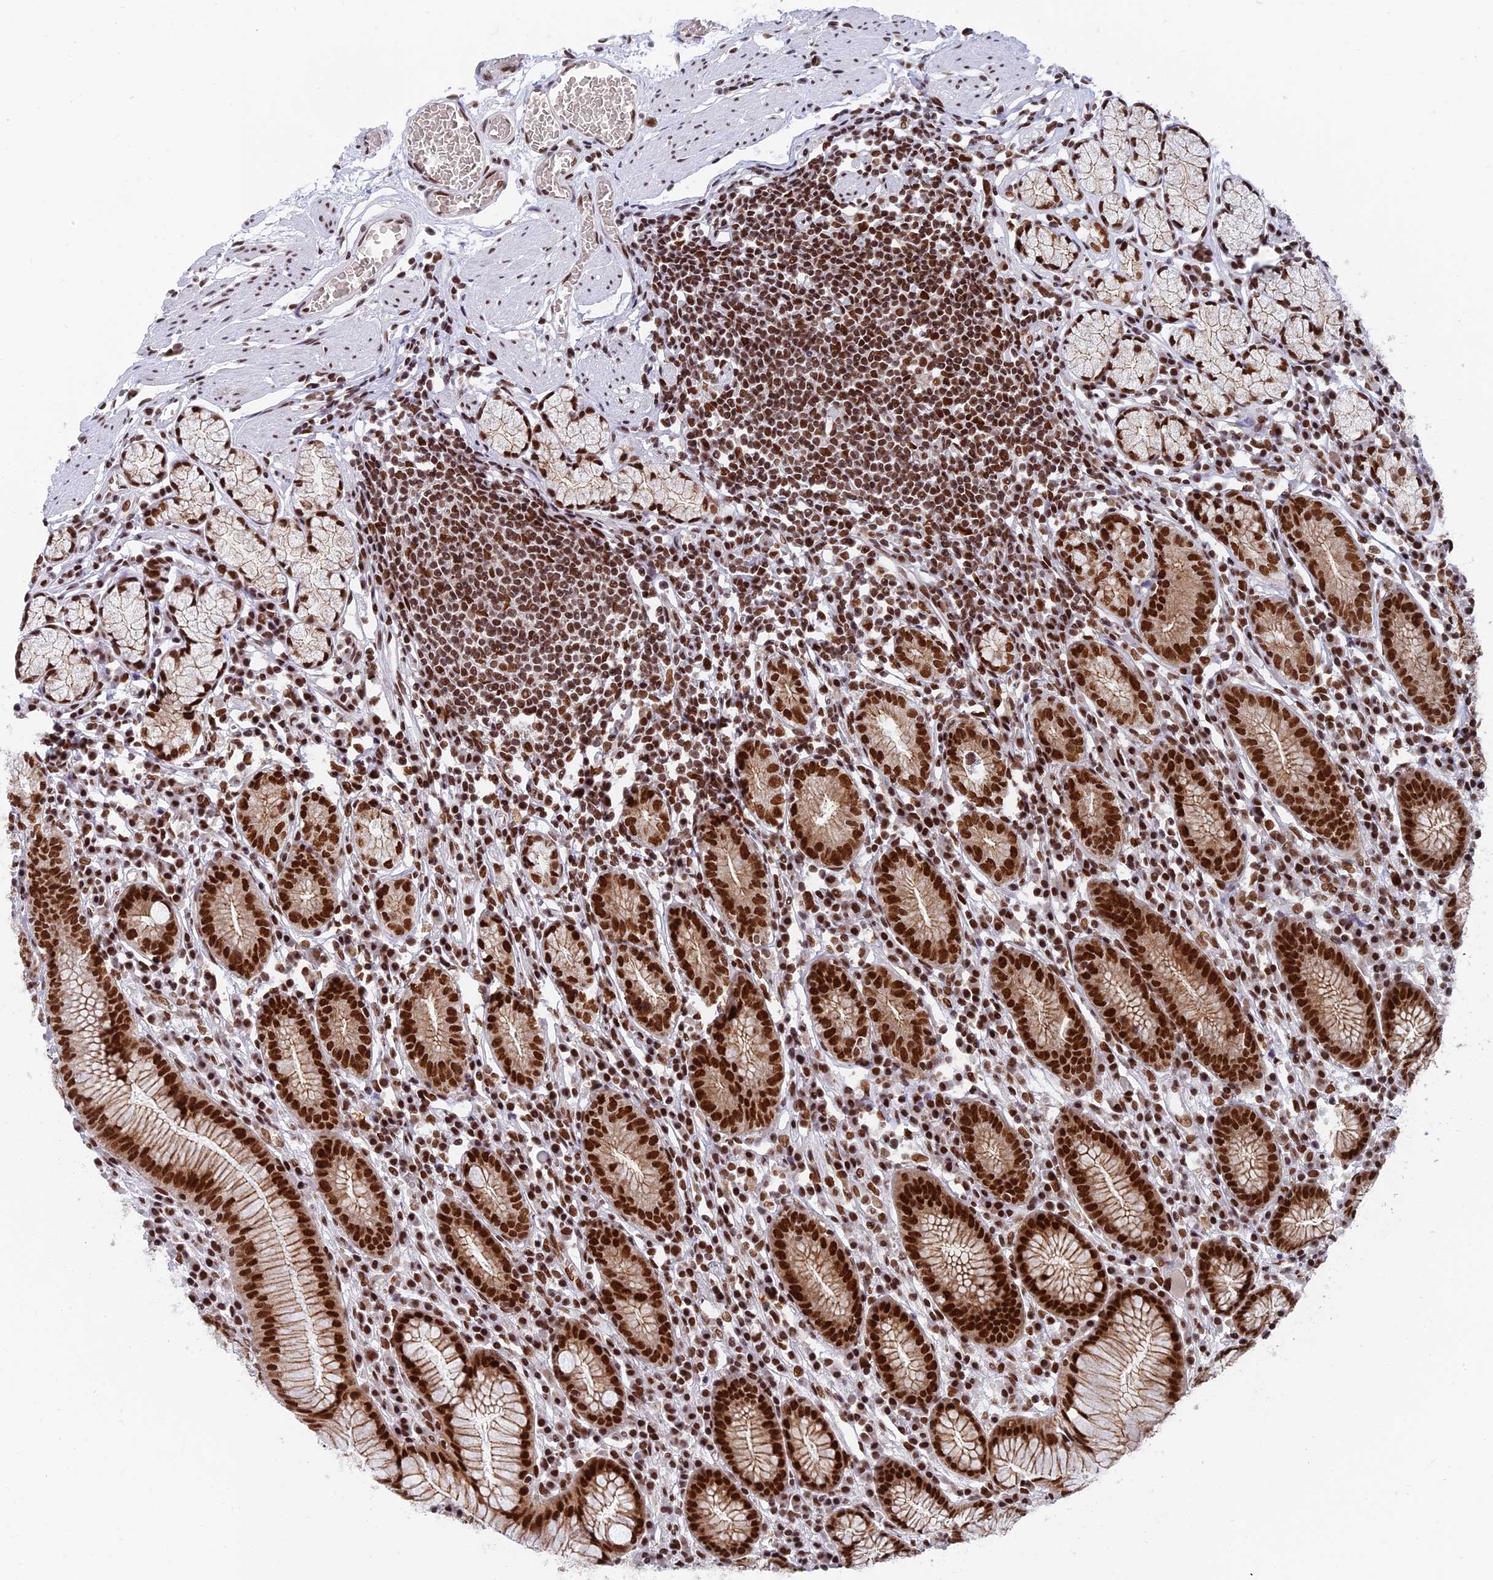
{"staining": {"intensity": "strong", "quantity": ">75%", "location": "cytoplasmic/membranous,nuclear"}, "tissue": "stomach", "cell_type": "Glandular cells", "image_type": "normal", "snomed": [{"axis": "morphology", "description": "Normal tissue, NOS"}, {"axis": "topography", "description": "Stomach"}], "caption": "Human stomach stained for a protein (brown) exhibits strong cytoplasmic/membranous,nuclear positive staining in approximately >75% of glandular cells.", "gene": "EEF1AKMT3", "patient": {"sex": "male", "age": 55}}